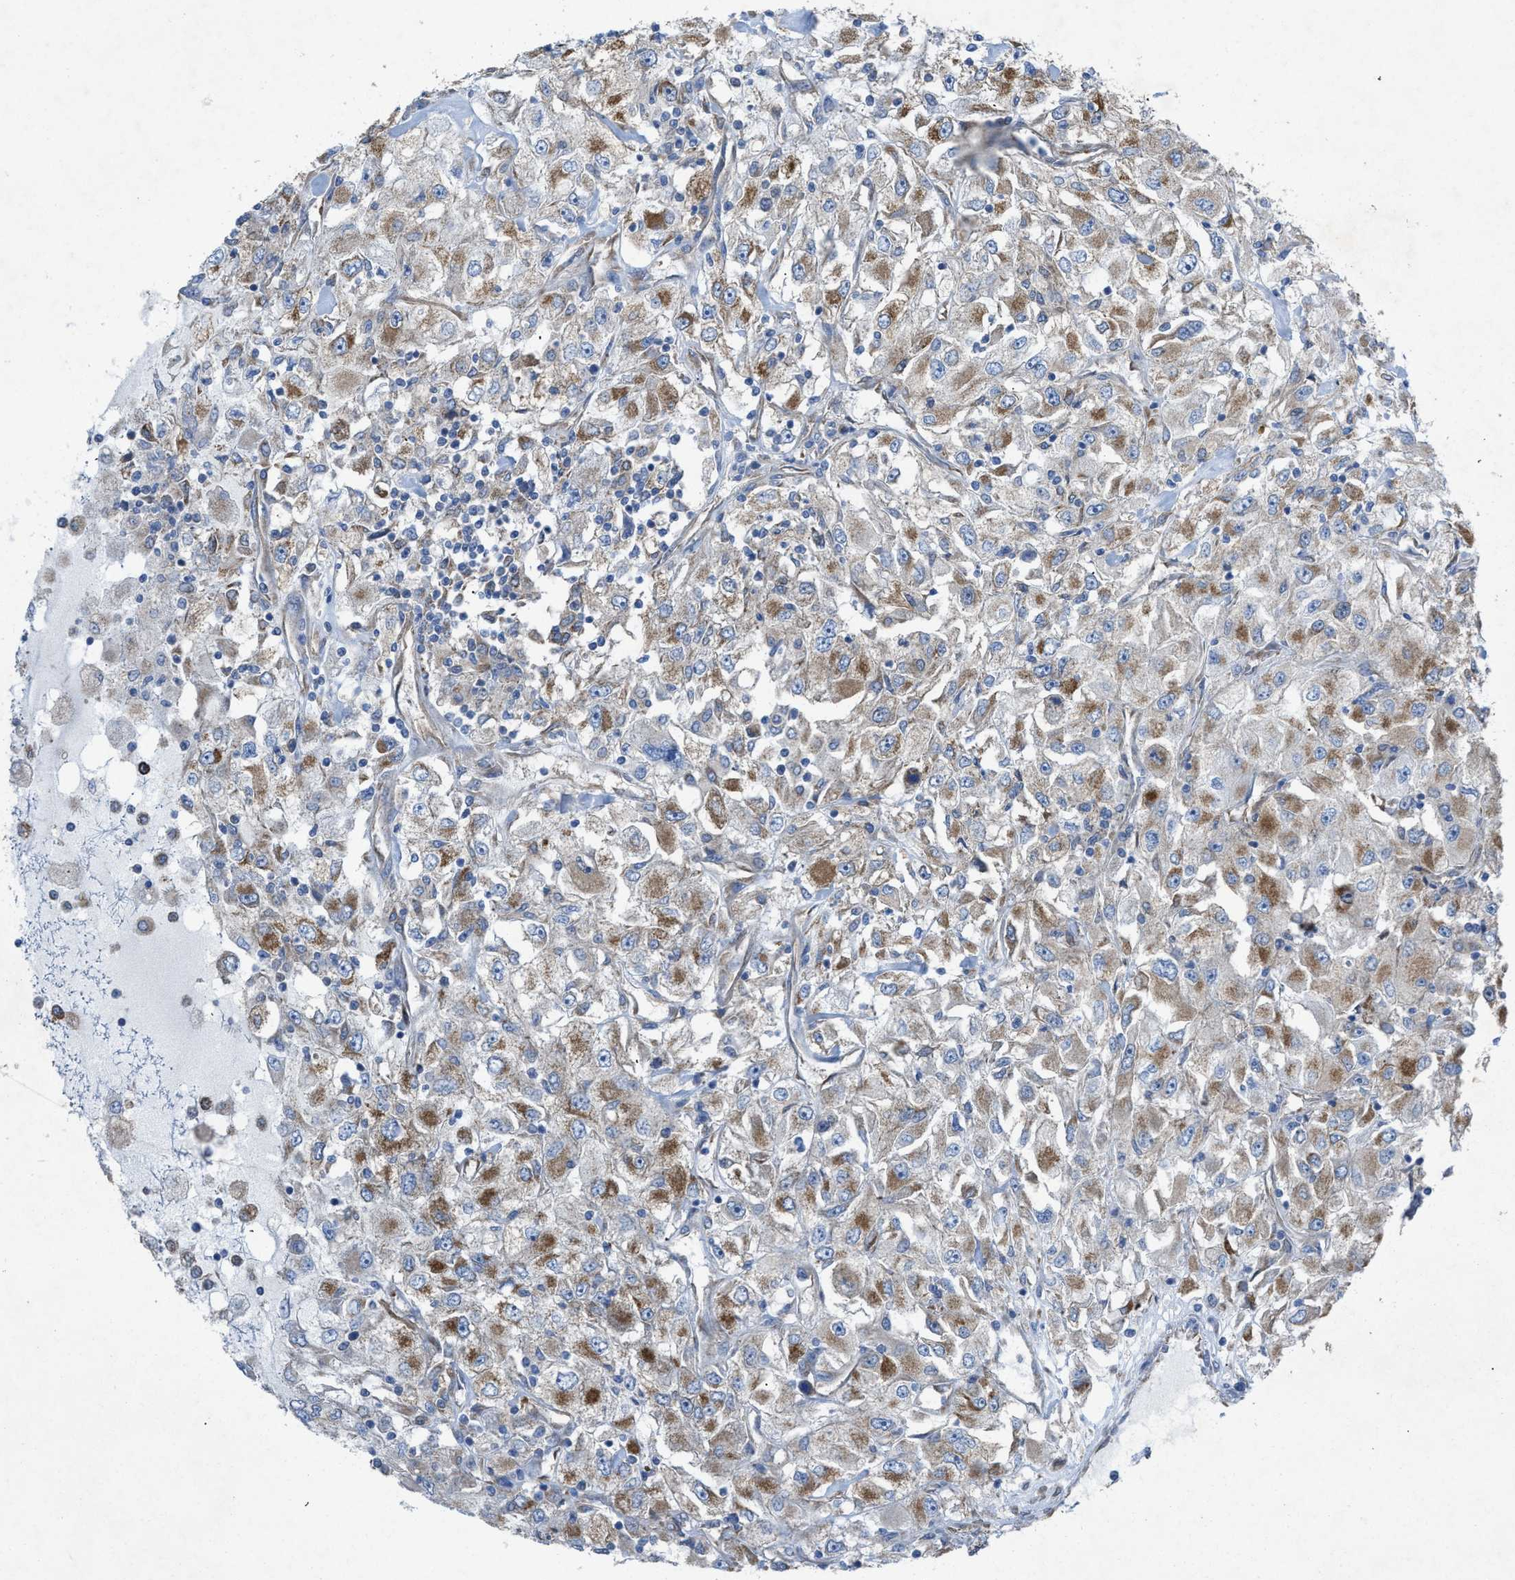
{"staining": {"intensity": "moderate", "quantity": ">75%", "location": "cytoplasmic/membranous"}, "tissue": "renal cancer", "cell_type": "Tumor cells", "image_type": "cancer", "snomed": [{"axis": "morphology", "description": "Adenocarcinoma, NOS"}, {"axis": "topography", "description": "Kidney"}], "caption": "Immunohistochemical staining of renal adenocarcinoma demonstrates medium levels of moderate cytoplasmic/membranous protein positivity in about >75% of tumor cells. (Stains: DAB (3,3'-diaminobenzidine) in brown, nuclei in blue, Microscopy: brightfield microscopy at high magnification).", "gene": "DOLPP1", "patient": {"sex": "female", "age": 52}}